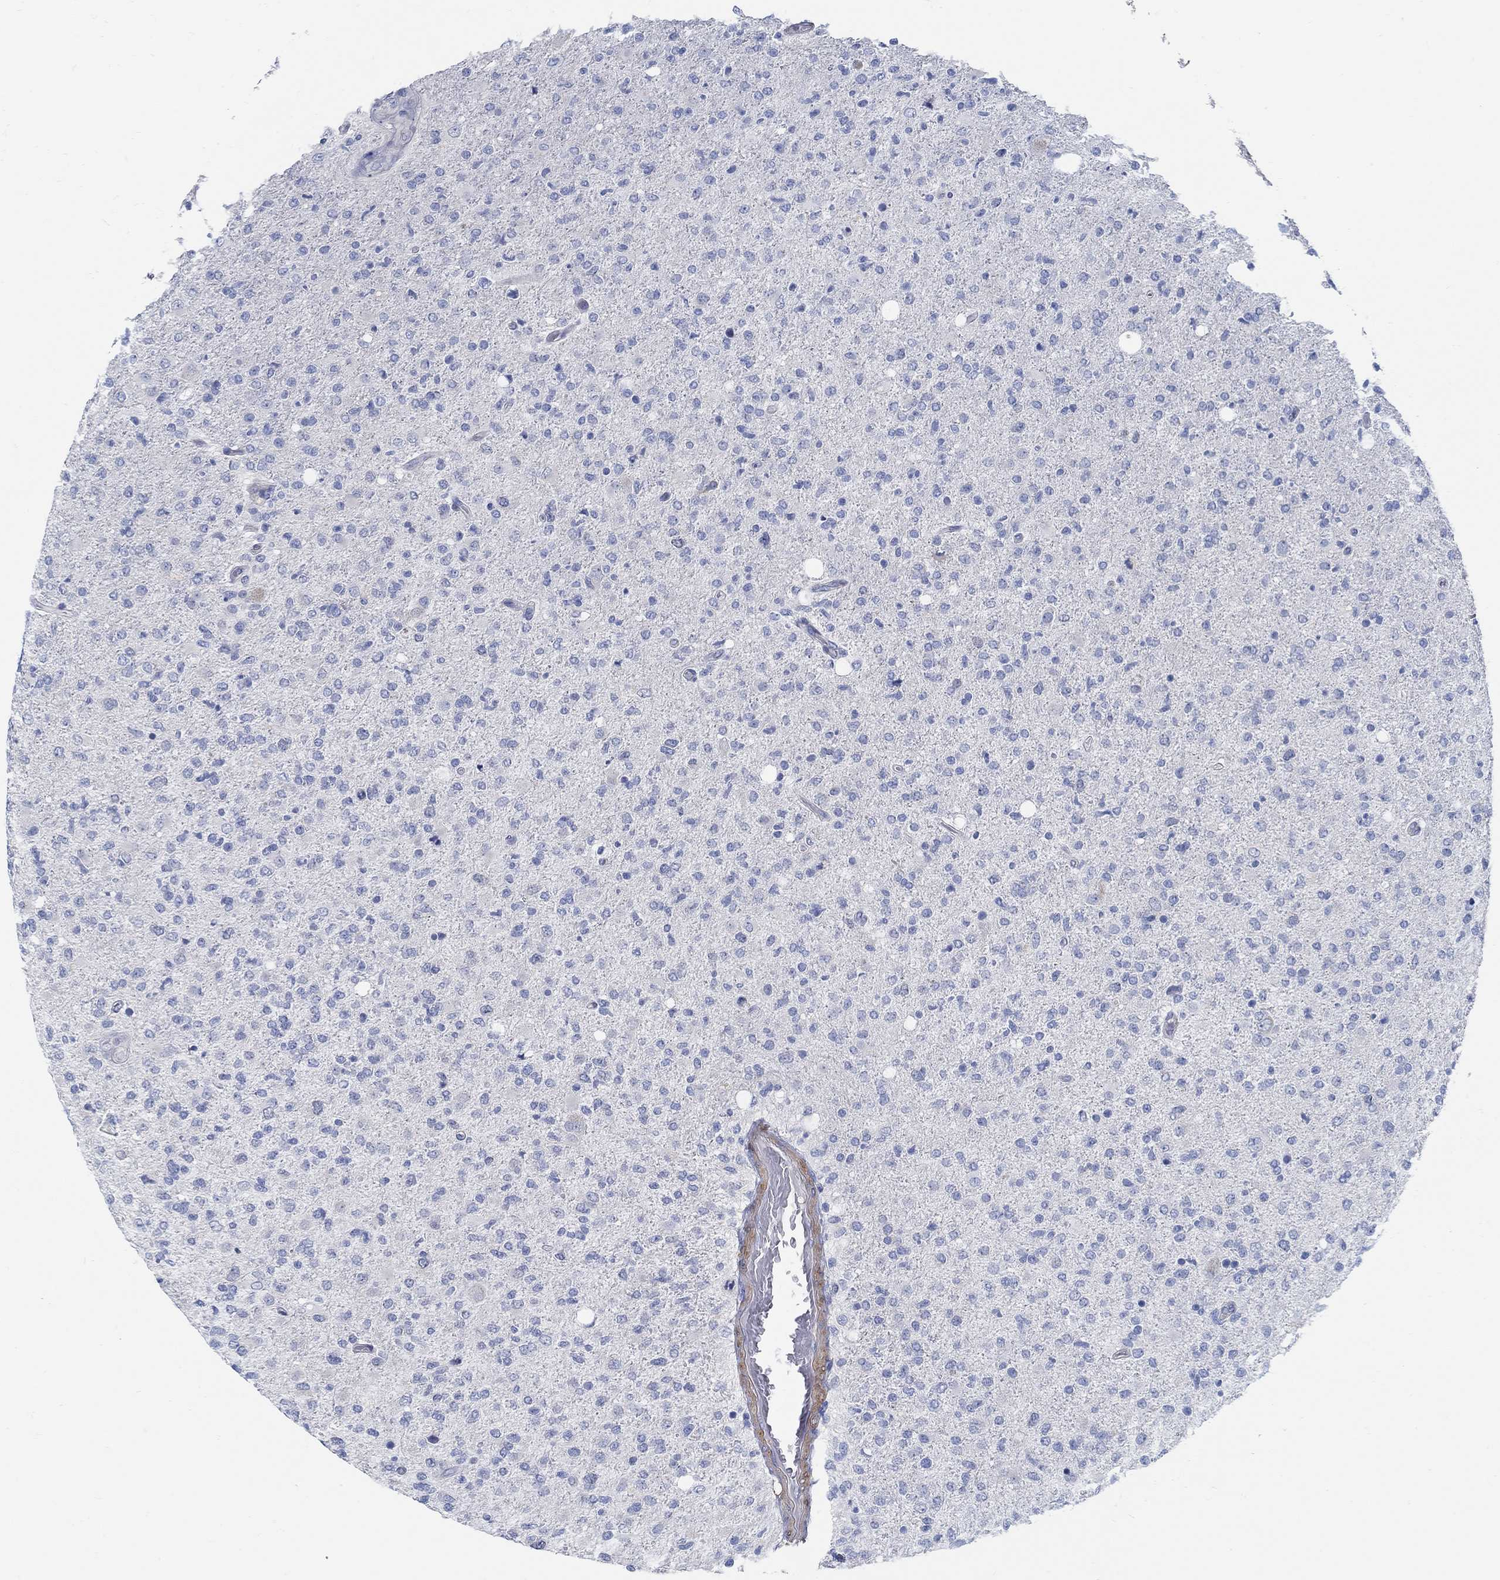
{"staining": {"intensity": "negative", "quantity": "none", "location": "none"}, "tissue": "glioma", "cell_type": "Tumor cells", "image_type": "cancer", "snomed": [{"axis": "morphology", "description": "Glioma, malignant, High grade"}, {"axis": "topography", "description": "Cerebral cortex"}], "caption": "Glioma was stained to show a protein in brown. There is no significant positivity in tumor cells.", "gene": "C15orf39", "patient": {"sex": "male", "age": 70}}